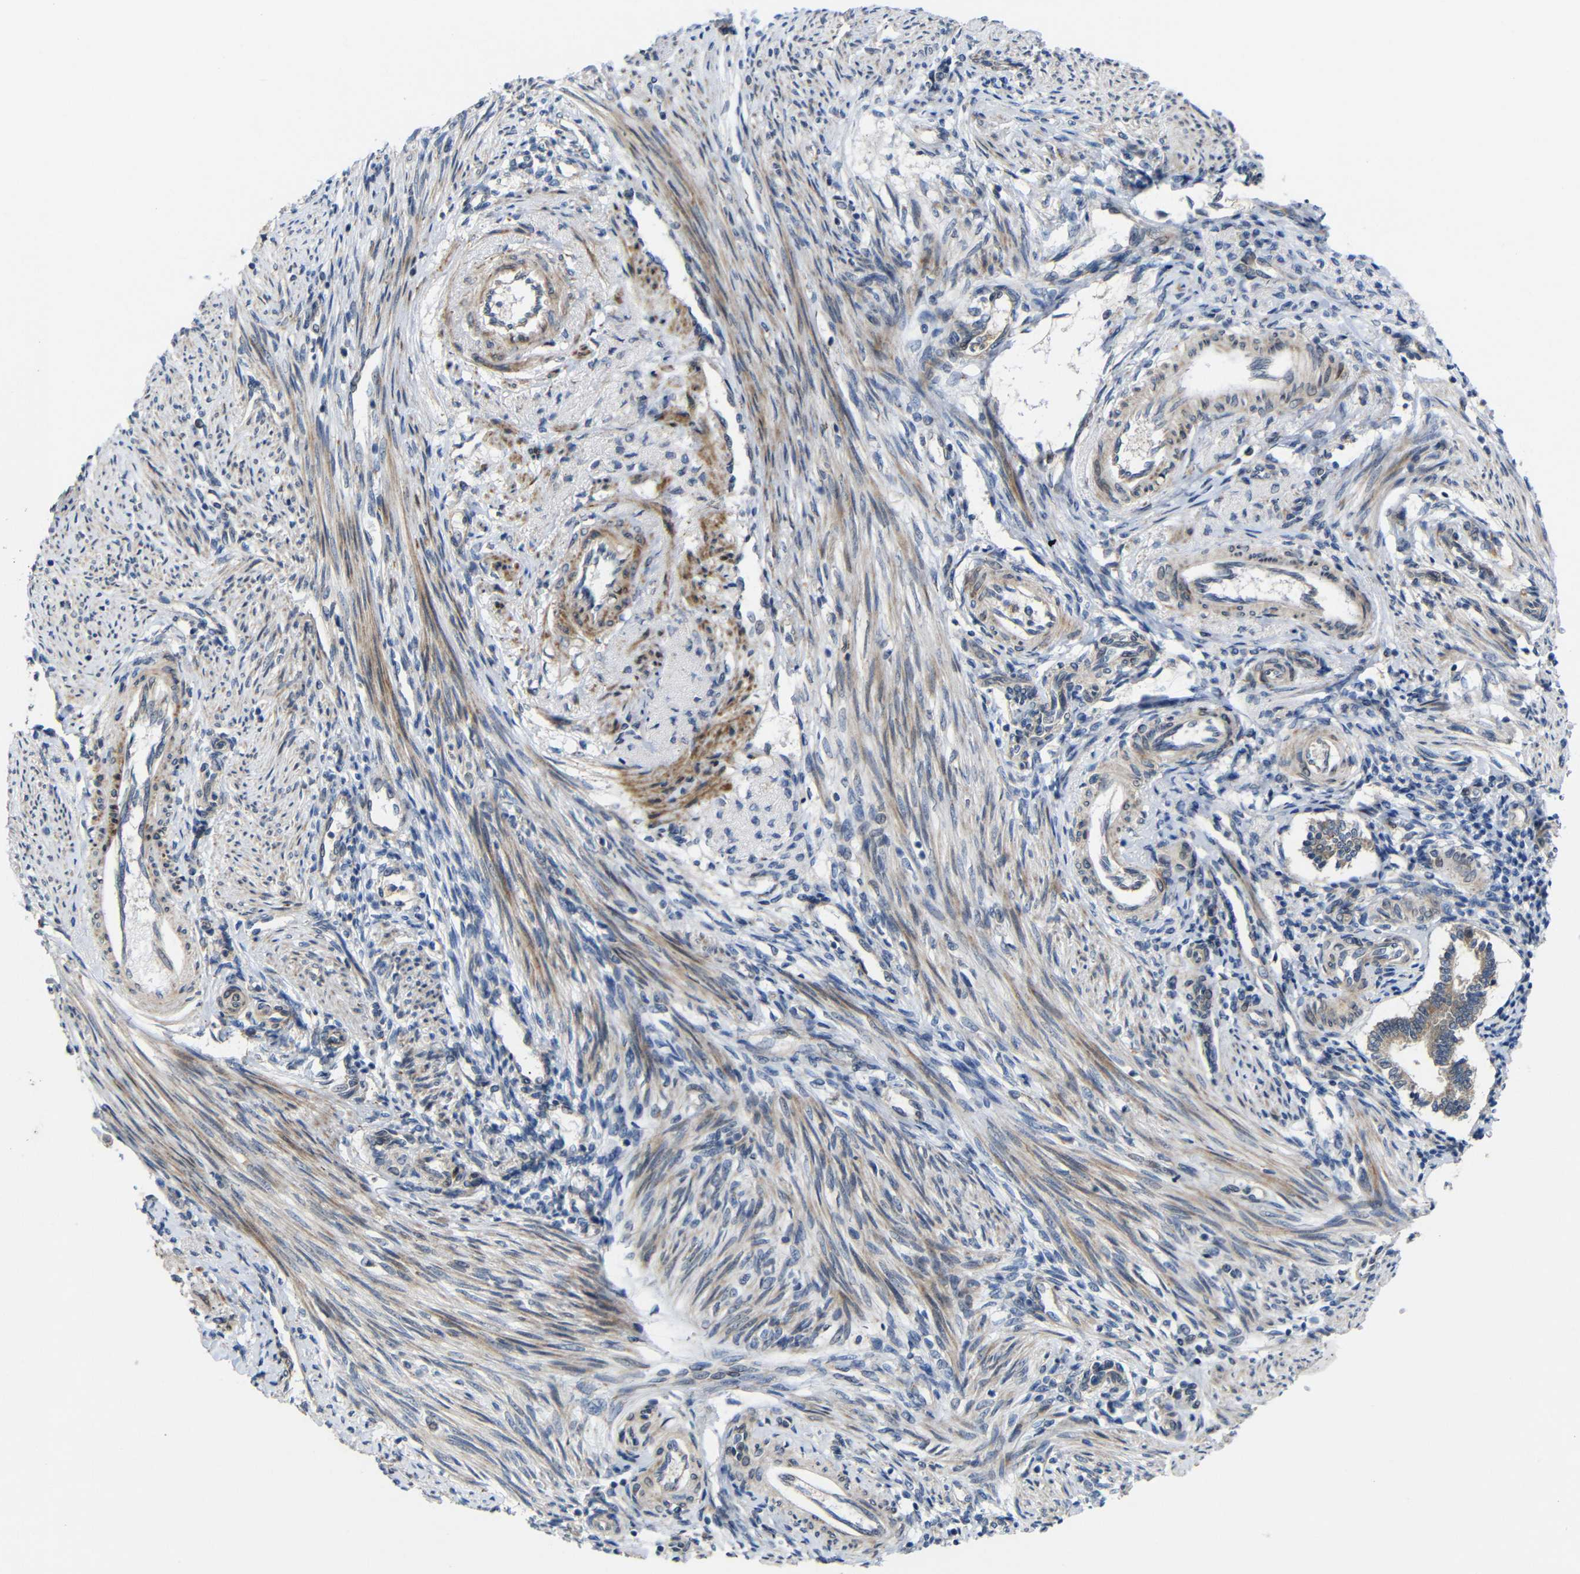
{"staining": {"intensity": "moderate", "quantity": ">75%", "location": "cytoplasmic/membranous"}, "tissue": "endometrium", "cell_type": "Cells in endometrial stroma", "image_type": "normal", "snomed": [{"axis": "morphology", "description": "Normal tissue, NOS"}, {"axis": "topography", "description": "Endometrium"}], "caption": "Endometrium was stained to show a protein in brown. There is medium levels of moderate cytoplasmic/membranous expression in approximately >75% of cells in endometrial stroma. Nuclei are stained in blue.", "gene": "P3H2", "patient": {"sex": "female", "age": 42}}